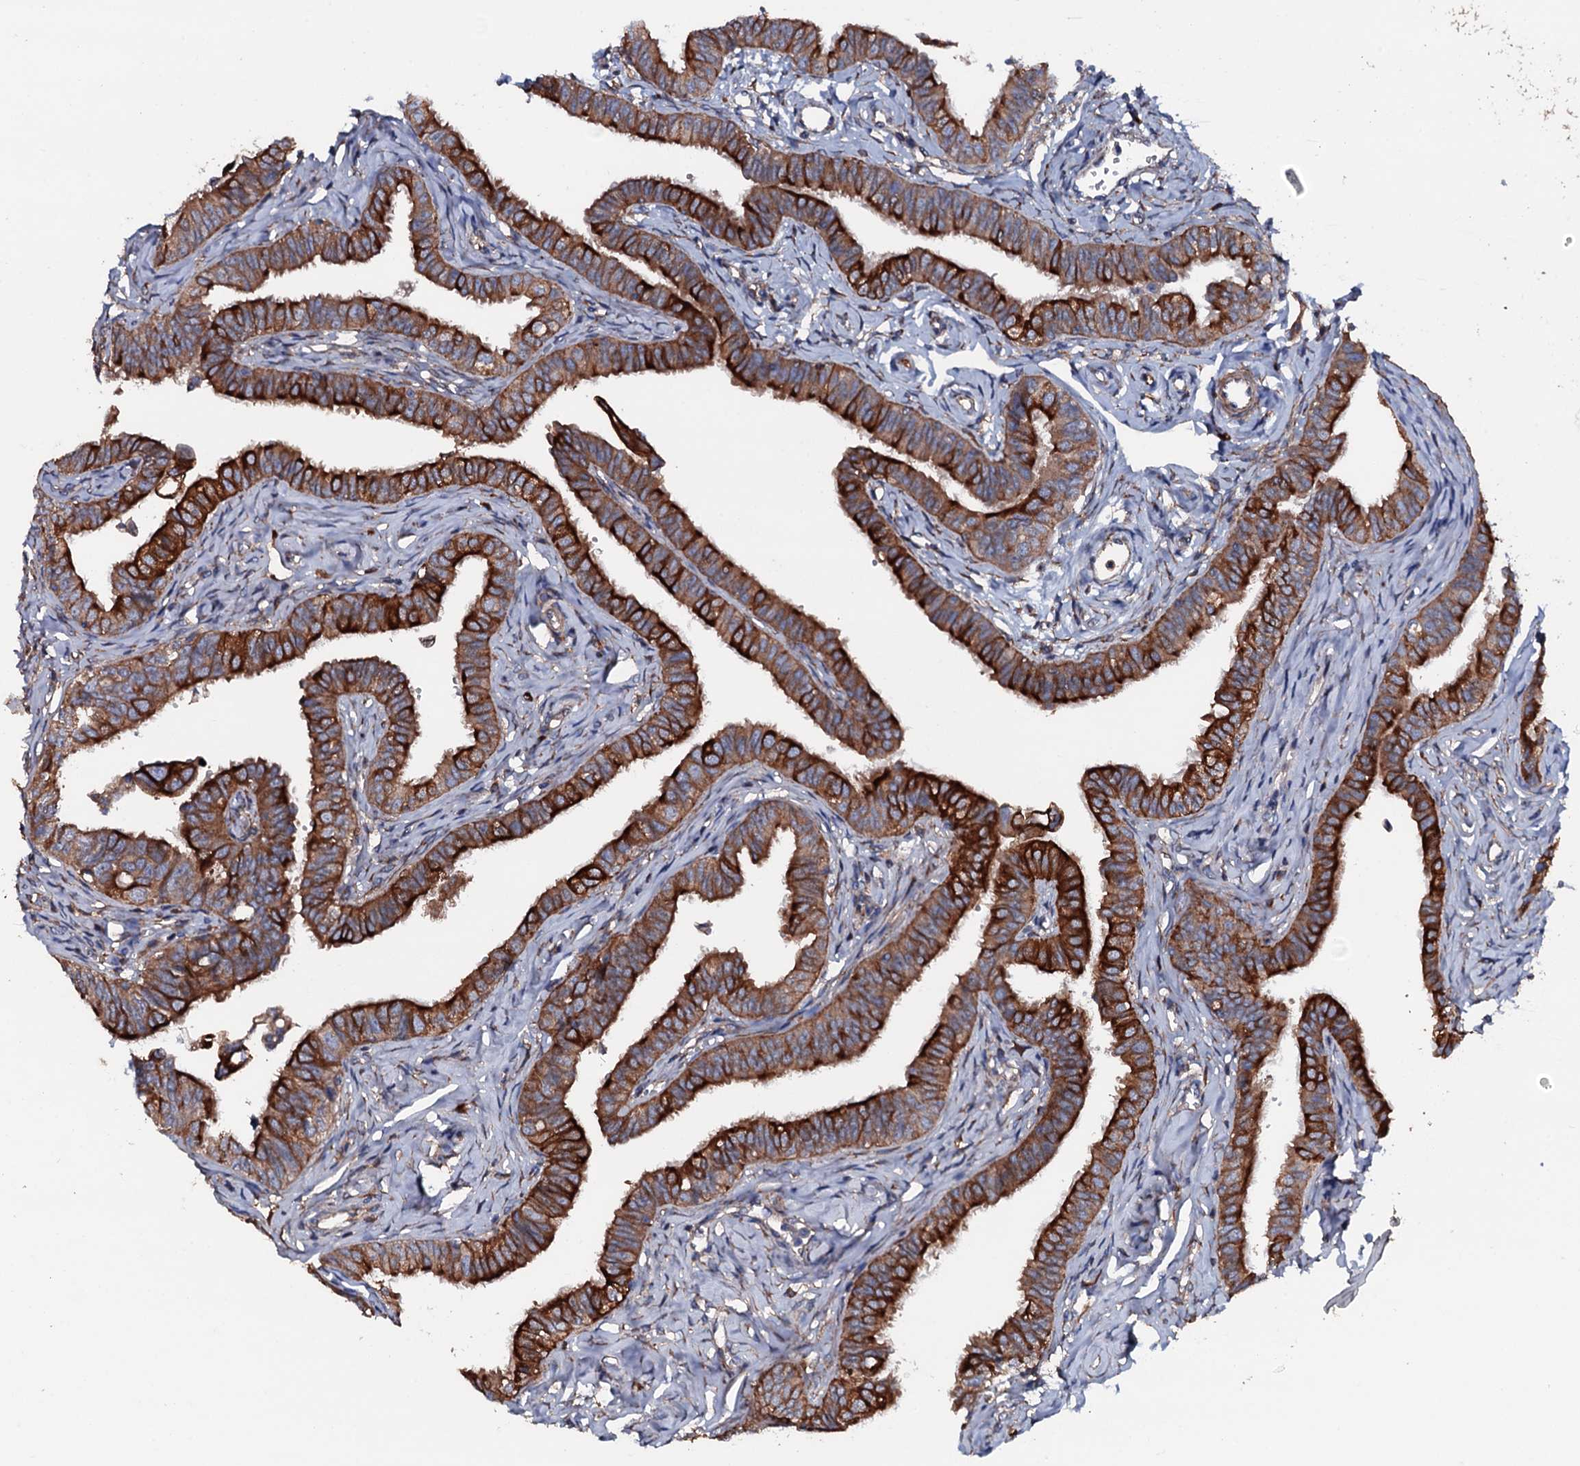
{"staining": {"intensity": "strong", "quantity": ">75%", "location": "cytoplasmic/membranous"}, "tissue": "fallopian tube", "cell_type": "Glandular cells", "image_type": "normal", "snomed": [{"axis": "morphology", "description": "Normal tissue, NOS"}, {"axis": "morphology", "description": "Carcinoma, NOS"}, {"axis": "topography", "description": "Fallopian tube"}, {"axis": "topography", "description": "Ovary"}], "caption": "IHC of benign human fallopian tube shows high levels of strong cytoplasmic/membranous staining in about >75% of glandular cells. Nuclei are stained in blue.", "gene": "NEK1", "patient": {"sex": "female", "age": 59}}